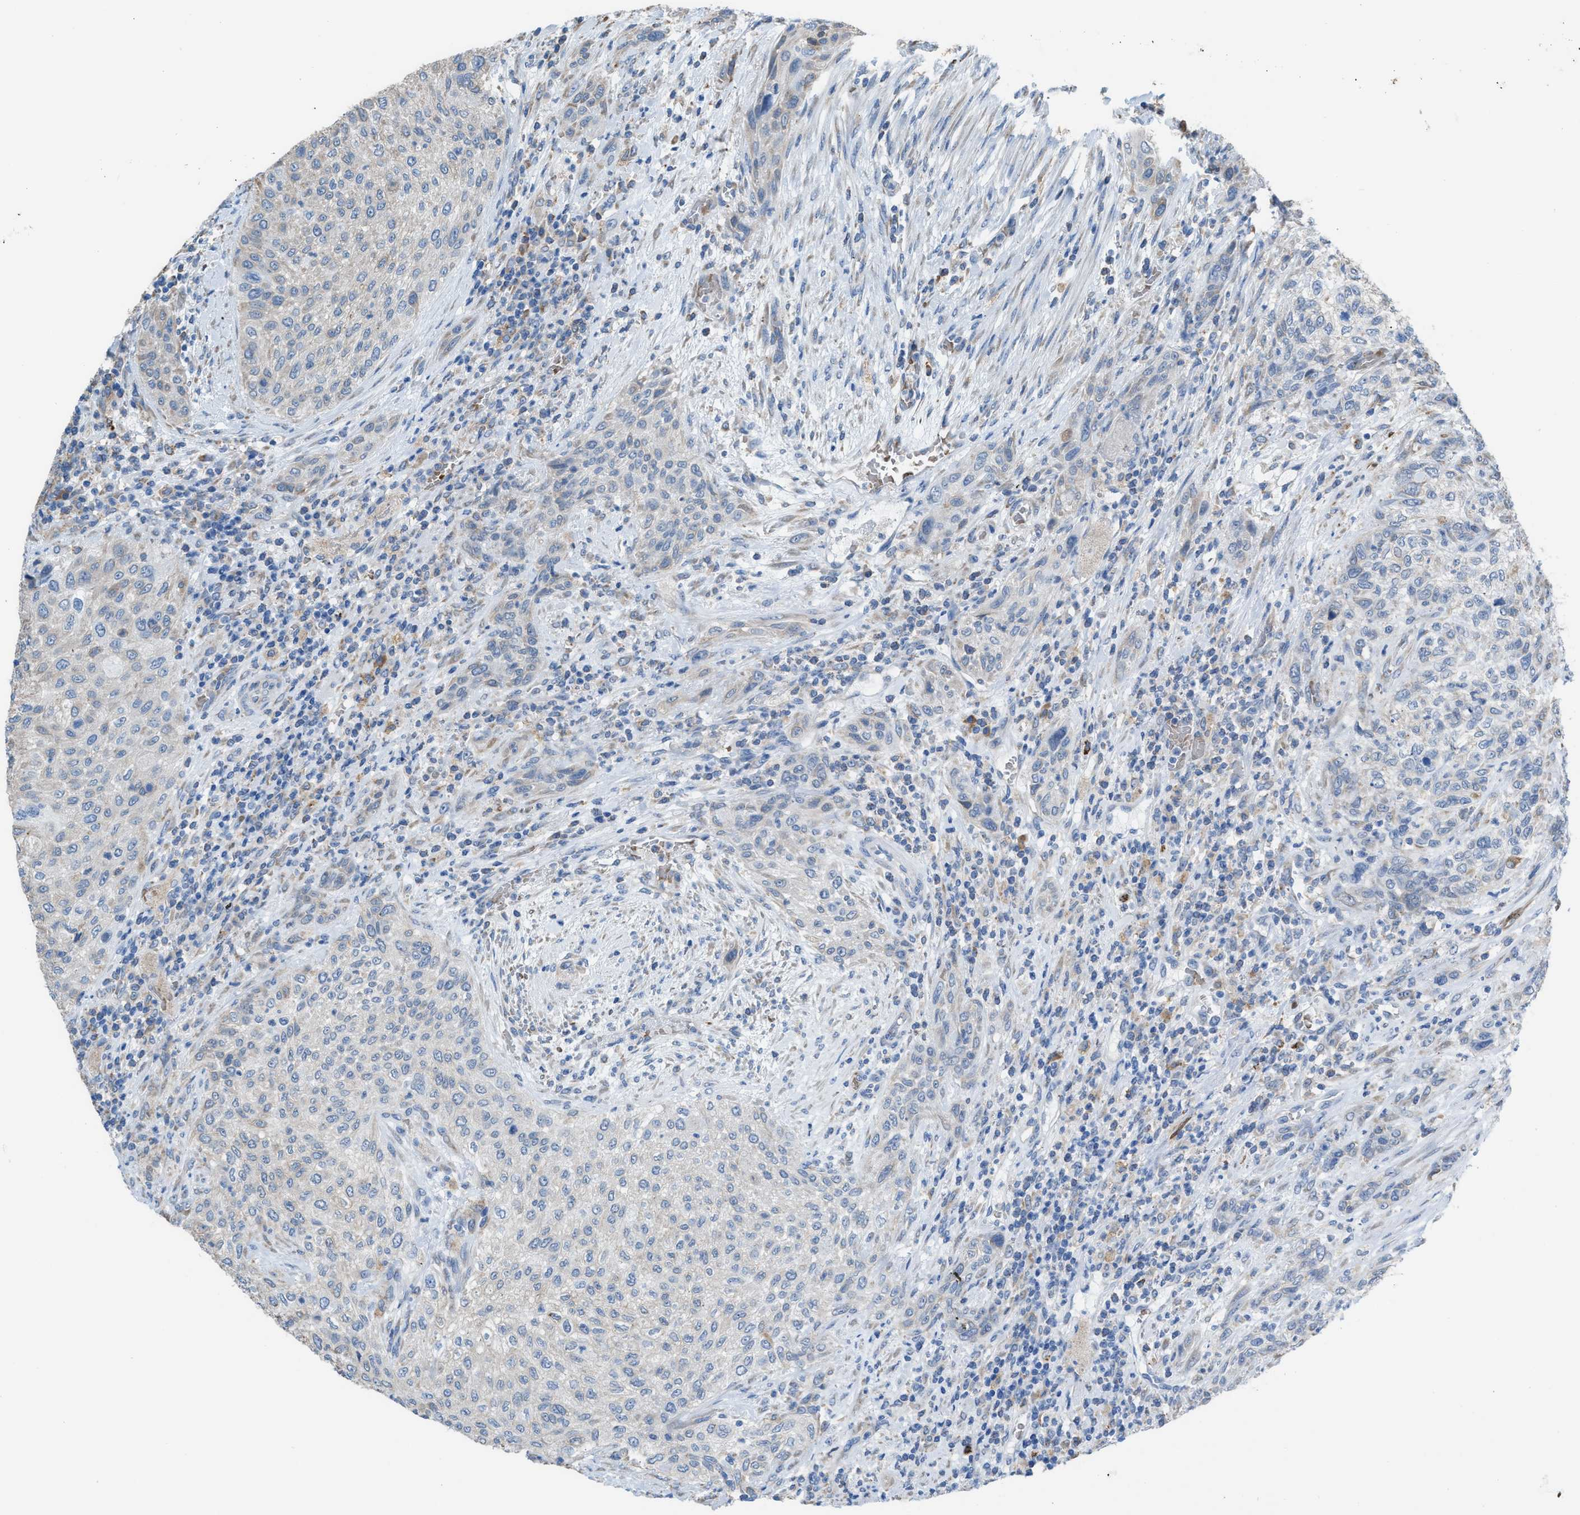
{"staining": {"intensity": "negative", "quantity": "none", "location": "none"}, "tissue": "urothelial cancer", "cell_type": "Tumor cells", "image_type": "cancer", "snomed": [{"axis": "morphology", "description": "Urothelial carcinoma, Low grade"}, {"axis": "morphology", "description": "Urothelial carcinoma, High grade"}, {"axis": "topography", "description": "Urinary bladder"}], "caption": "IHC image of urothelial cancer stained for a protein (brown), which shows no expression in tumor cells.", "gene": "CA3", "patient": {"sex": "male", "age": 35}}